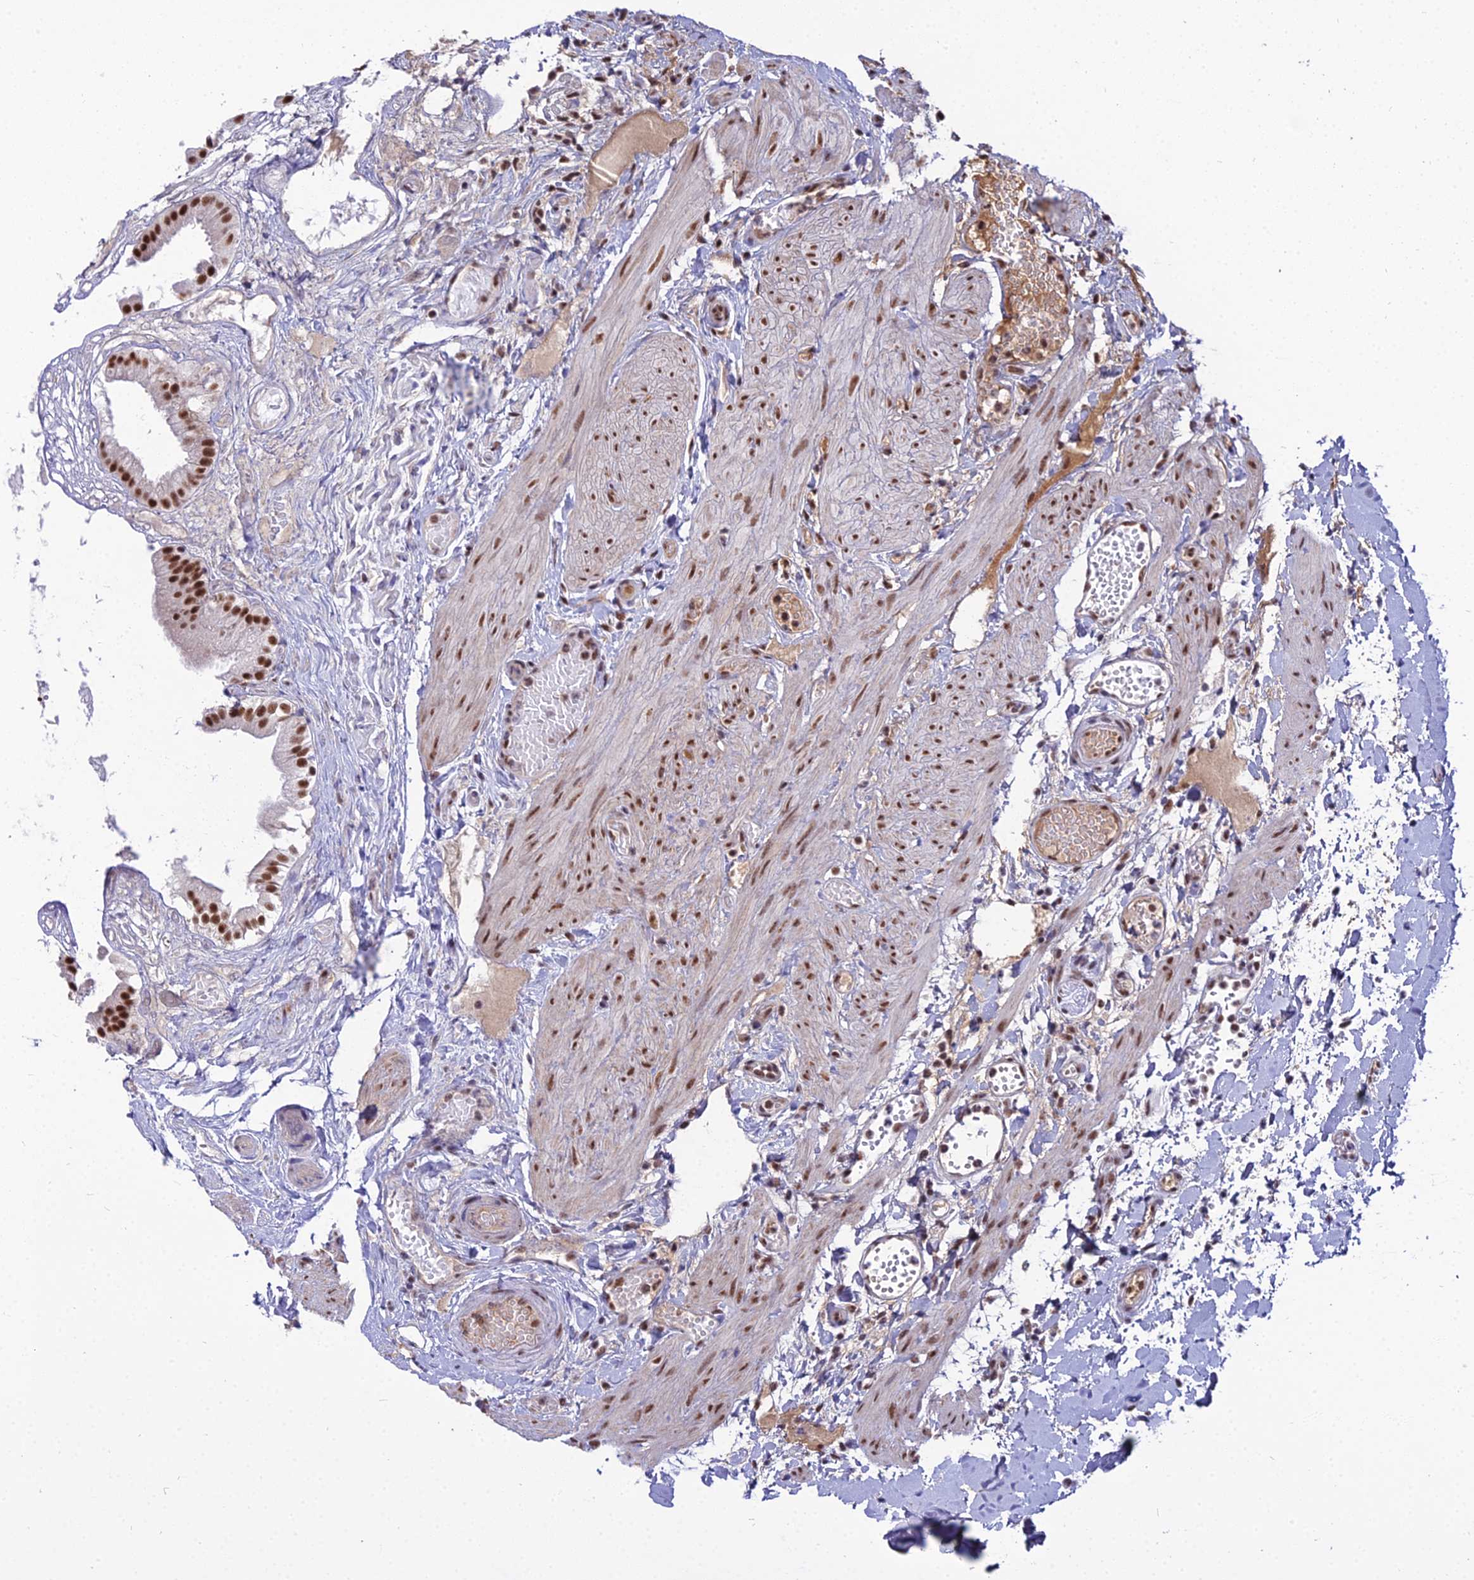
{"staining": {"intensity": "strong", "quantity": ">75%", "location": "nuclear"}, "tissue": "gallbladder", "cell_type": "Glandular cells", "image_type": "normal", "snomed": [{"axis": "morphology", "description": "Normal tissue, NOS"}, {"axis": "topography", "description": "Gallbladder"}], "caption": "Immunohistochemistry (IHC) staining of unremarkable gallbladder, which displays high levels of strong nuclear expression in about >75% of glandular cells indicating strong nuclear protein expression. The staining was performed using DAB (brown) for protein detection and nuclei were counterstained in hematoxylin (blue).", "gene": "RBM12", "patient": {"sex": "female", "age": 26}}